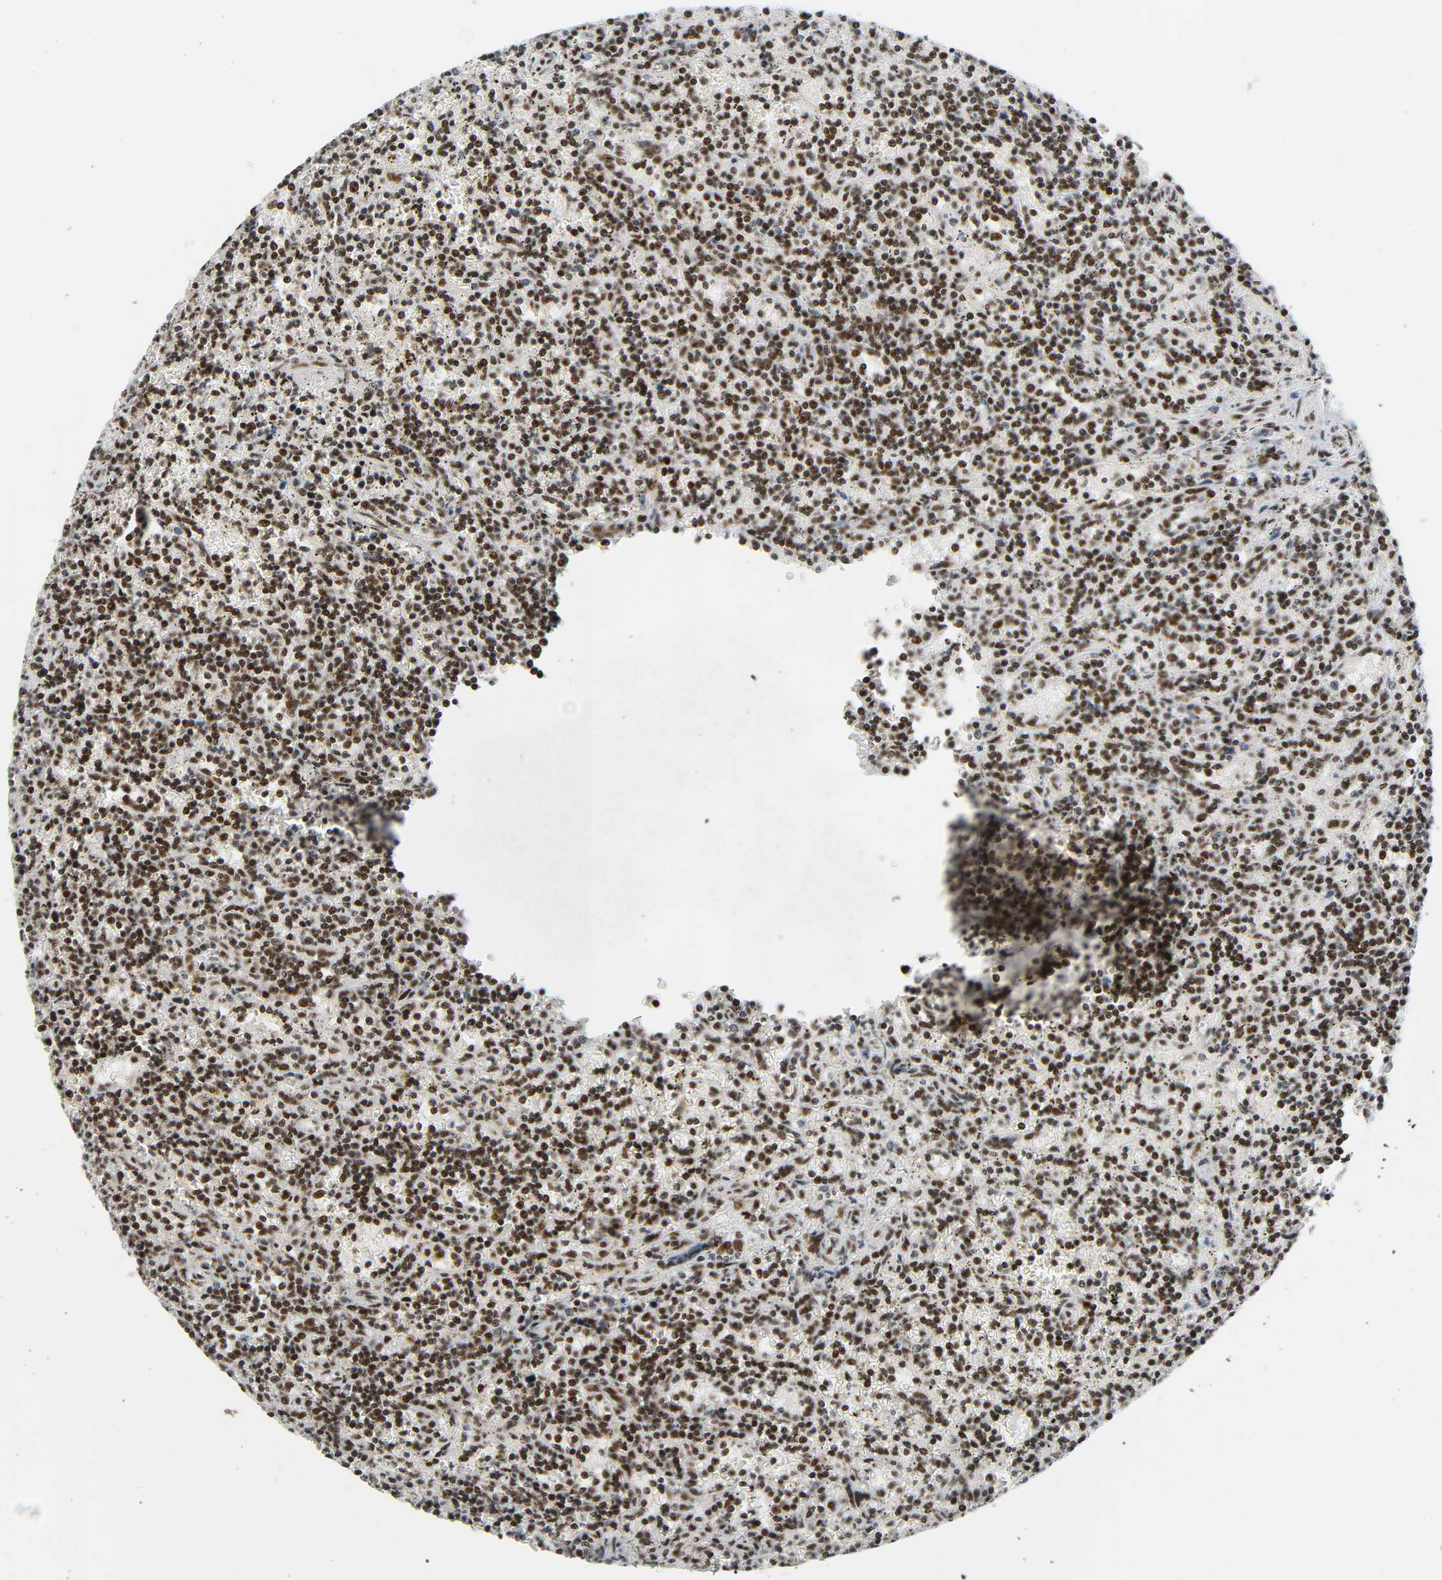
{"staining": {"intensity": "strong", "quantity": ">75%", "location": "nuclear"}, "tissue": "lymphoma", "cell_type": "Tumor cells", "image_type": "cancer", "snomed": [{"axis": "morphology", "description": "Malignant lymphoma, non-Hodgkin's type, Low grade"}, {"axis": "topography", "description": "Spleen"}], "caption": "Malignant lymphoma, non-Hodgkin's type (low-grade) was stained to show a protein in brown. There is high levels of strong nuclear positivity in about >75% of tumor cells.", "gene": "CDK9", "patient": {"sex": "male", "age": 73}}